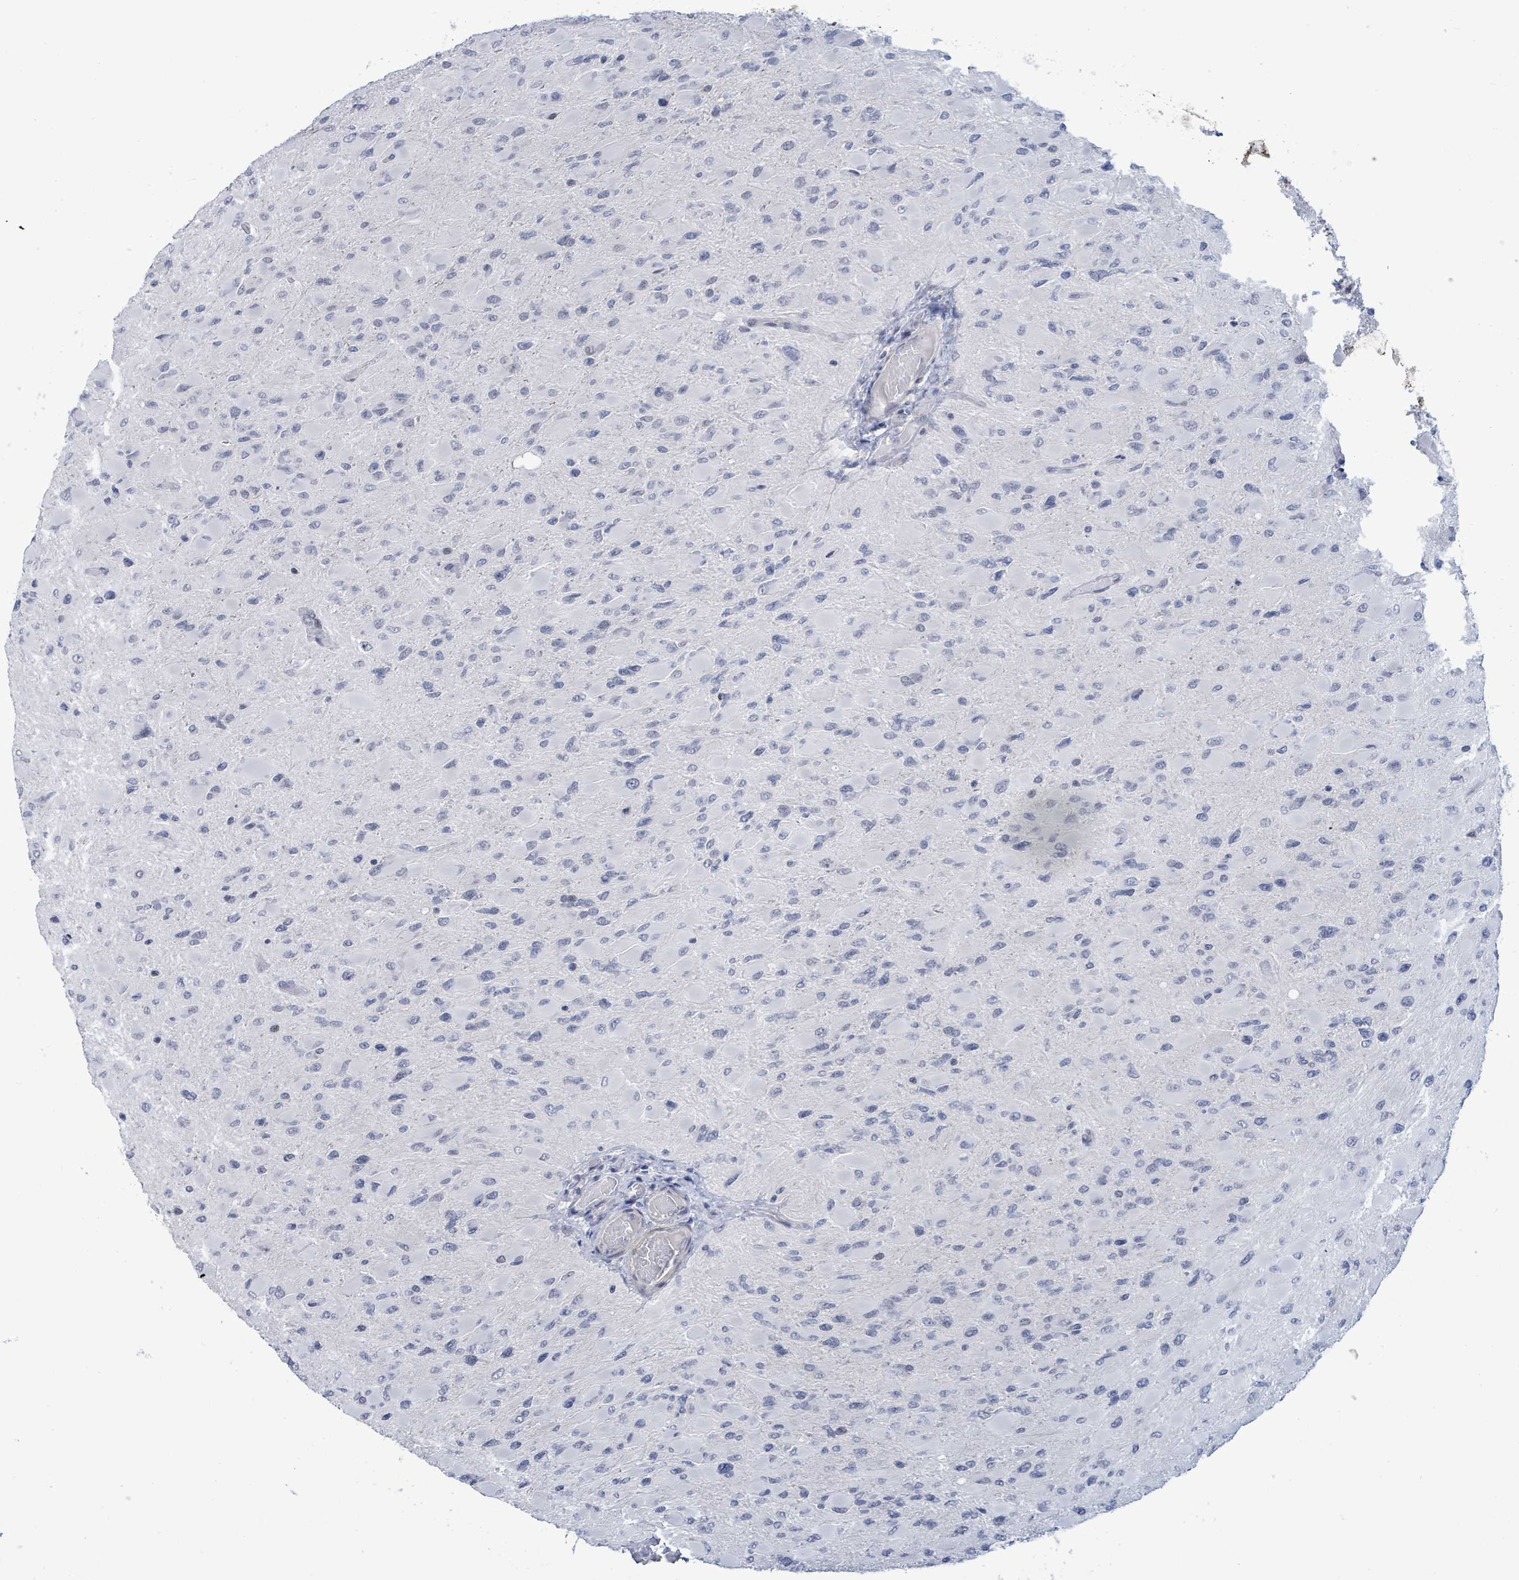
{"staining": {"intensity": "negative", "quantity": "none", "location": "none"}, "tissue": "glioma", "cell_type": "Tumor cells", "image_type": "cancer", "snomed": [{"axis": "morphology", "description": "Glioma, malignant, High grade"}, {"axis": "topography", "description": "Cerebral cortex"}], "caption": "Glioma was stained to show a protein in brown. There is no significant expression in tumor cells.", "gene": "NTN3", "patient": {"sex": "female", "age": 36}}